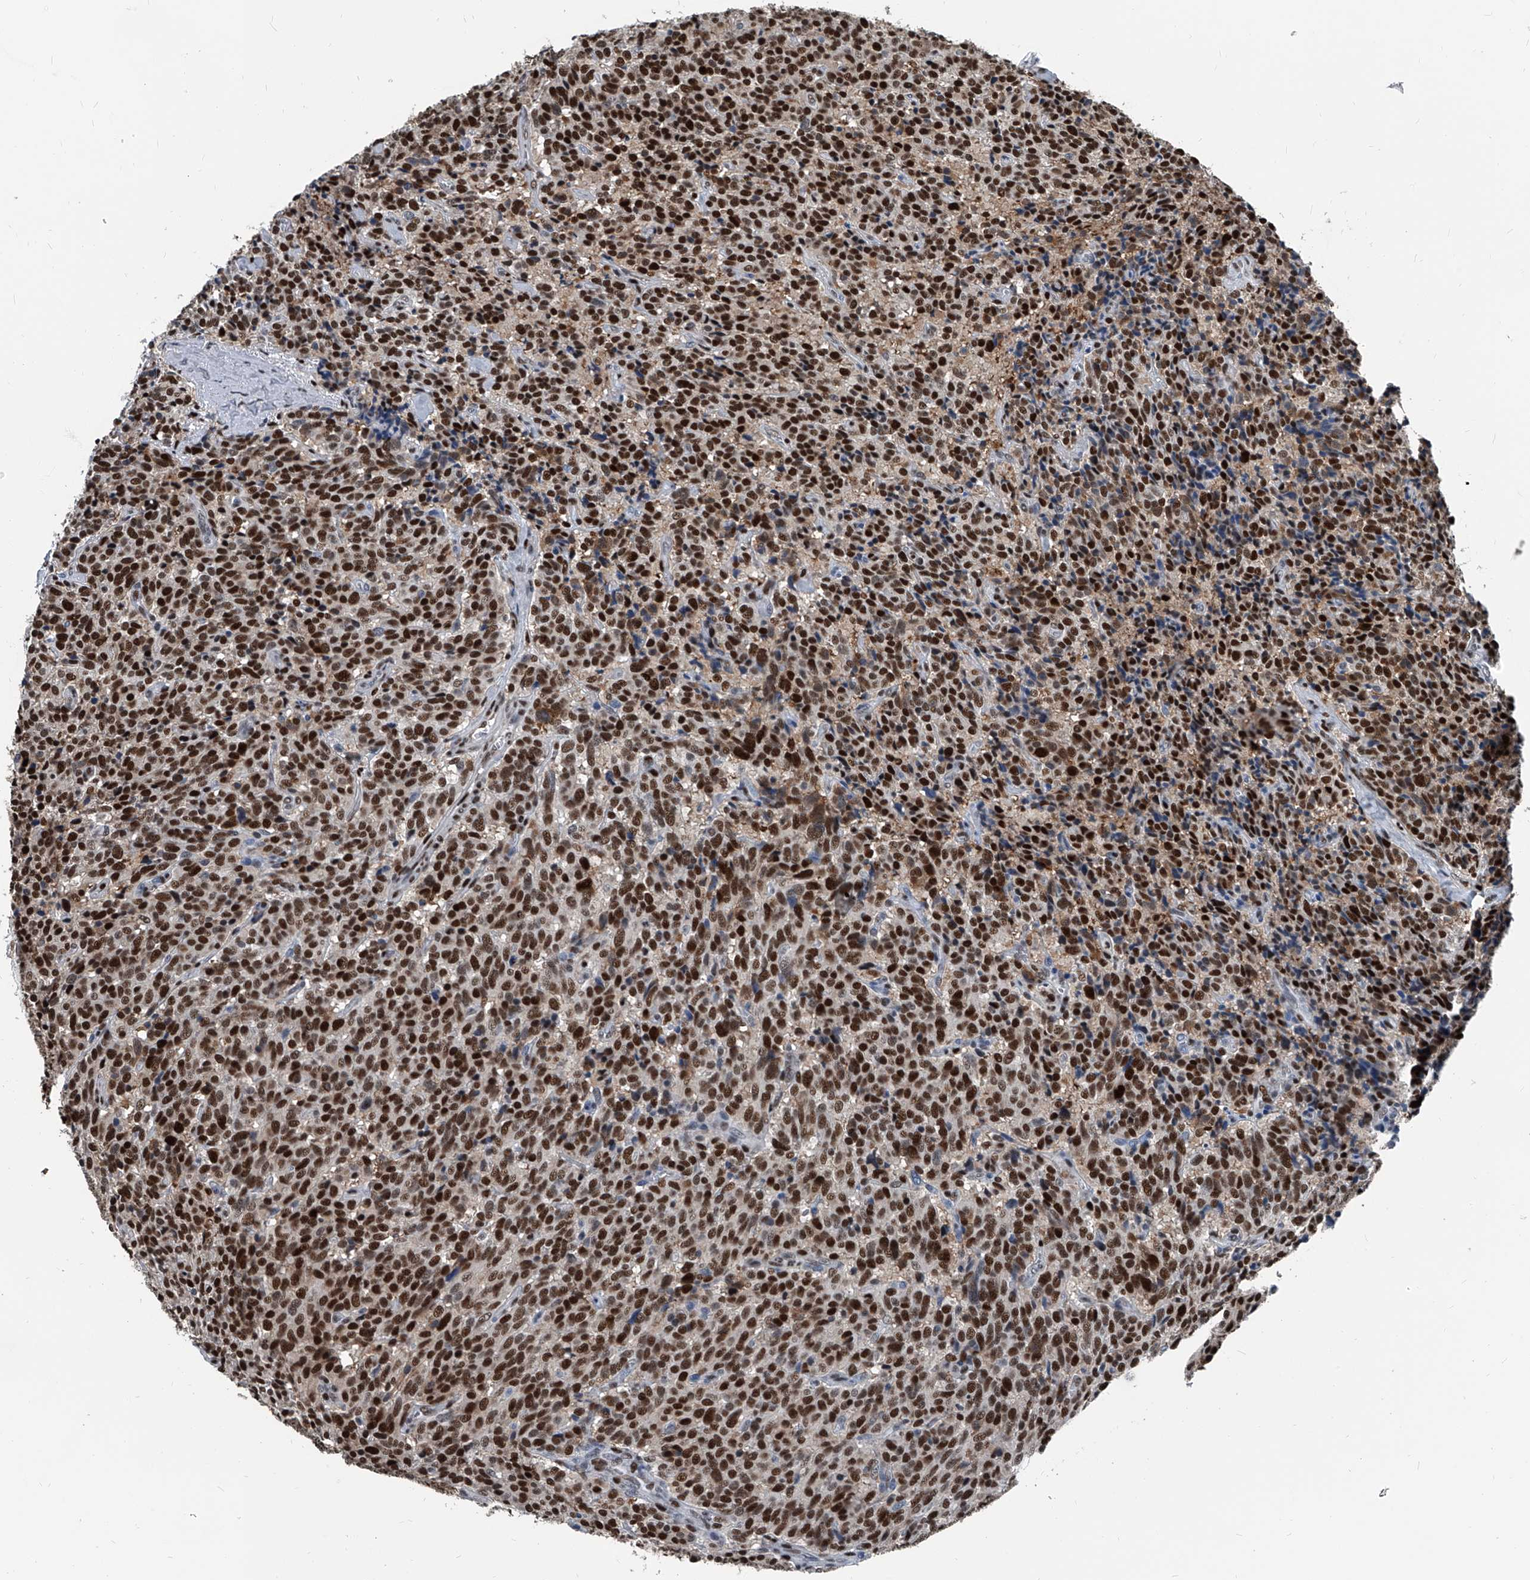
{"staining": {"intensity": "strong", "quantity": ">75%", "location": "nuclear"}, "tissue": "carcinoid", "cell_type": "Tumor cells", "image_type": "cancer", "snomed": [{"axis": "morphology", "description": "Carcinoid, malignant, NOS"}, {"axis": "topography", "description": "Lung"}], "caption": "Malignant carcinoid tissue shows strong nuclear staining in about >75% of tumor cells, visualized by immunohistochemistry.", "gene": "FKBP5", "patient": {"sex": "female", "age": 46}}